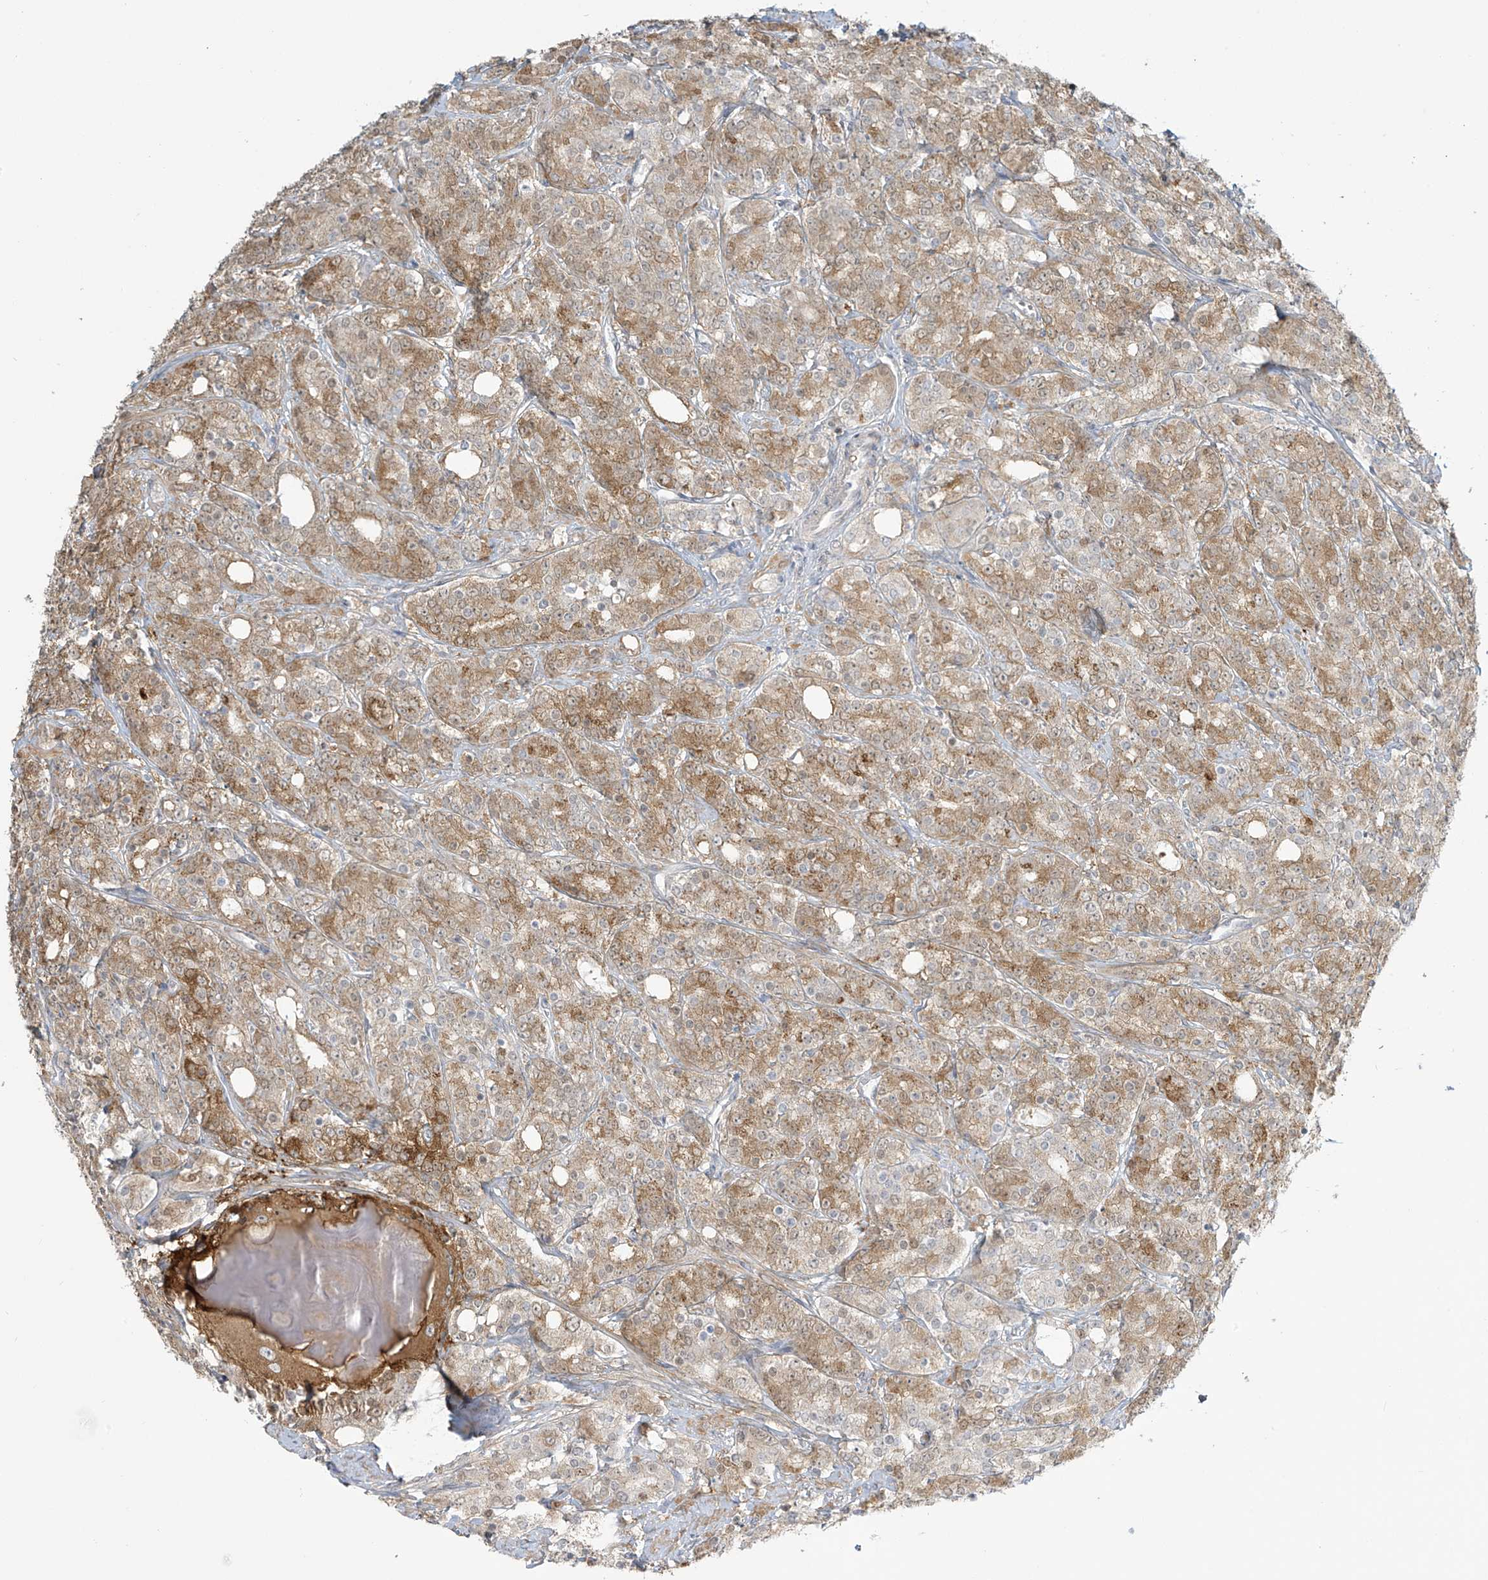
{"staining": {"intensity": "moderate", "quantity": ">75%", "location": "cytoplasmic/membranous"}, "tissue": "prostate cancer", "cell_type": "Tumor cells", "image_type": "cancer", "snomed": [{"axis": "morphology", "description": "Adenocarcinoma, High grade"}, {"axis": "topography", "description": "Prostate"}], "caption": "Immunohistochemical staining of prostate cancer shows moderate cytoplasmic/membranous protein staining in approximately >75% of tumor cells.", "gene": "TAGAP", "patient": {"sex": "male", "age": 62}}